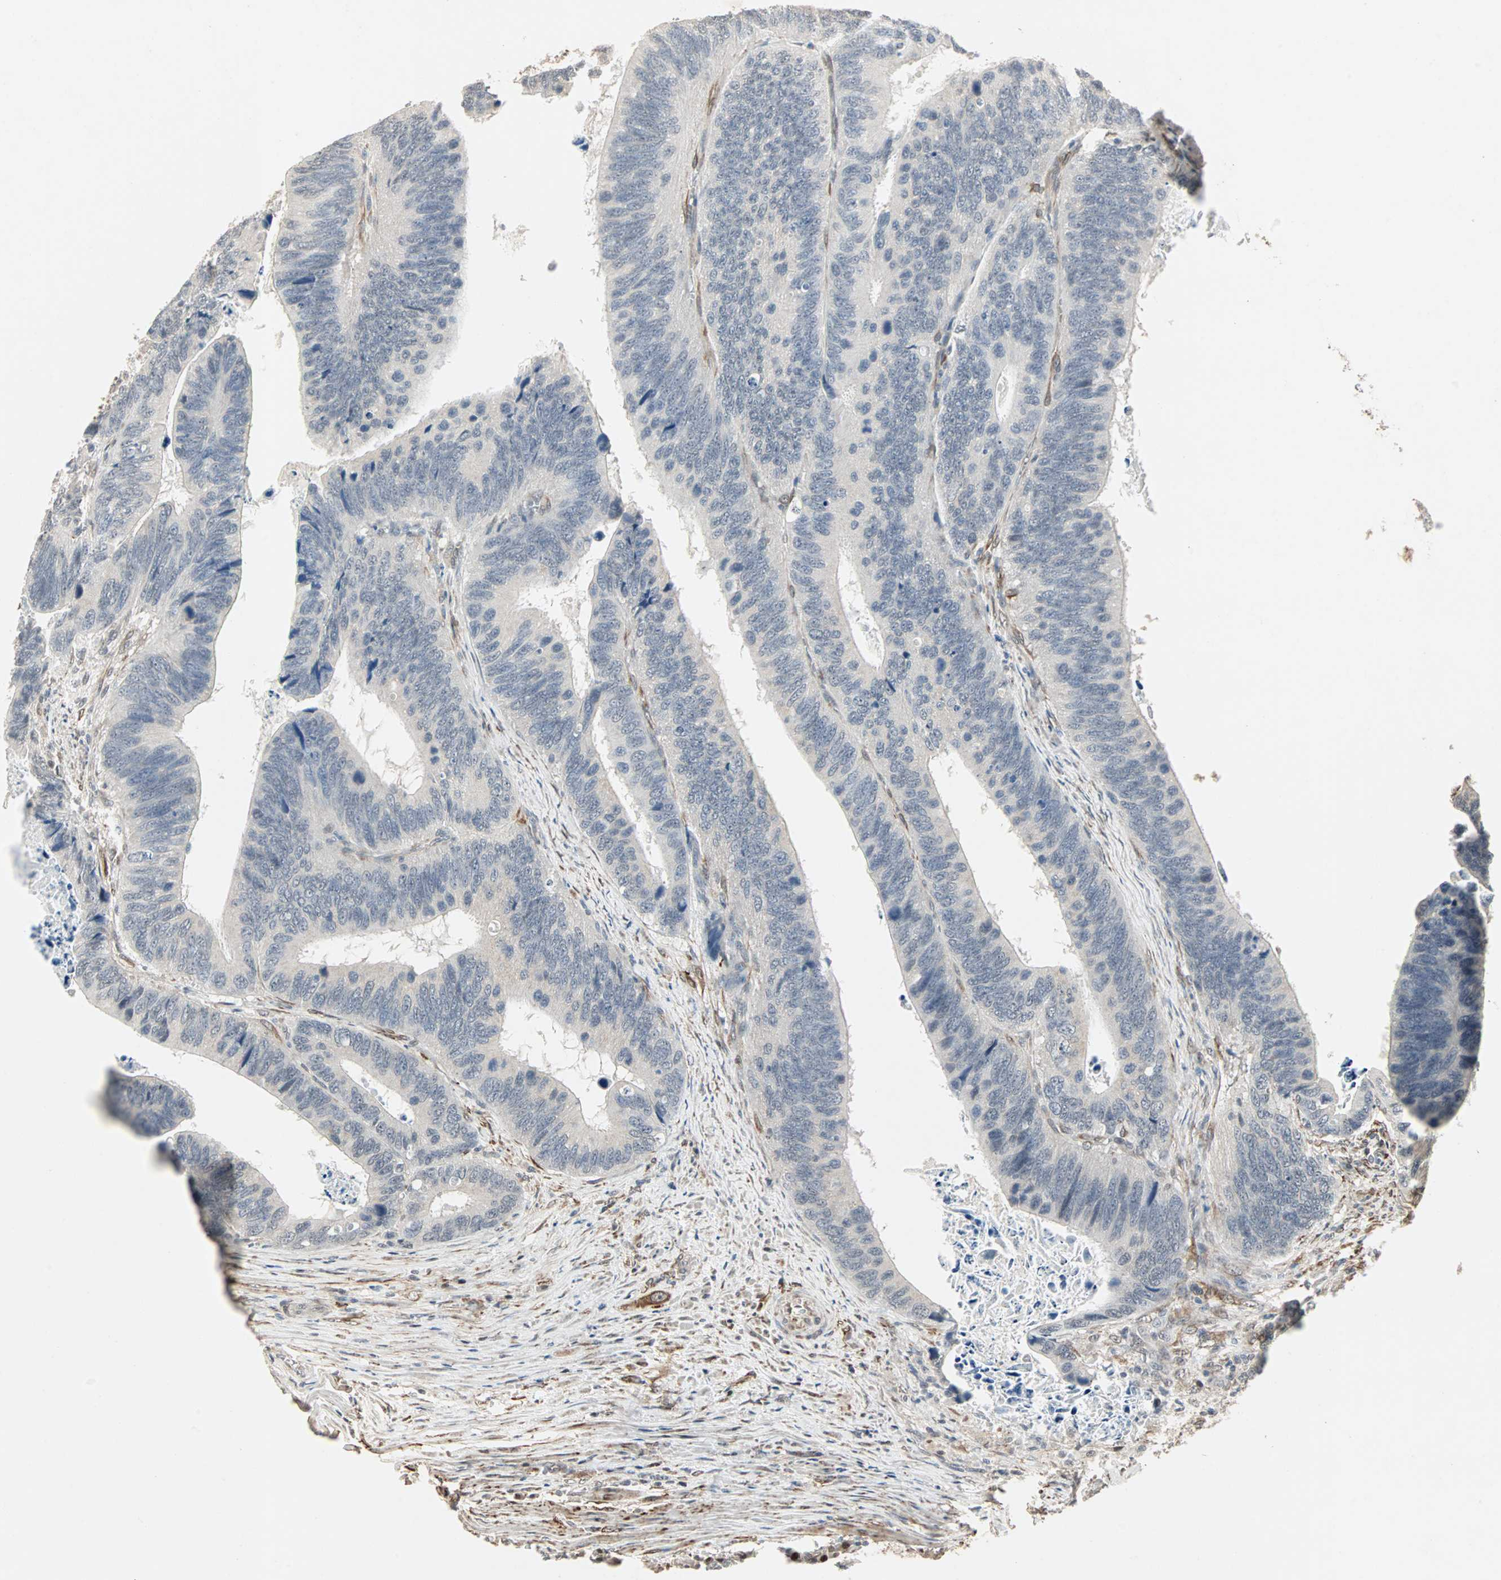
{"staining": {"intensity": "negative", "quantity": "none", "location": "none"}, "tissue": "colorectal cancer", "cell_type": "Tumor cells", "image_type": "cancer", "snomed": [{"axis": "morphology", "description": "Adenocarcinoma, NOS"}, {"axis": "topography", "description": "Colon"}], "caption": "The image reveals no significant staining in tumor cells of adenocarcinoma (colorectal).", "gene": "TRPV4", "patient": {"sex": "male", "age": 72}}